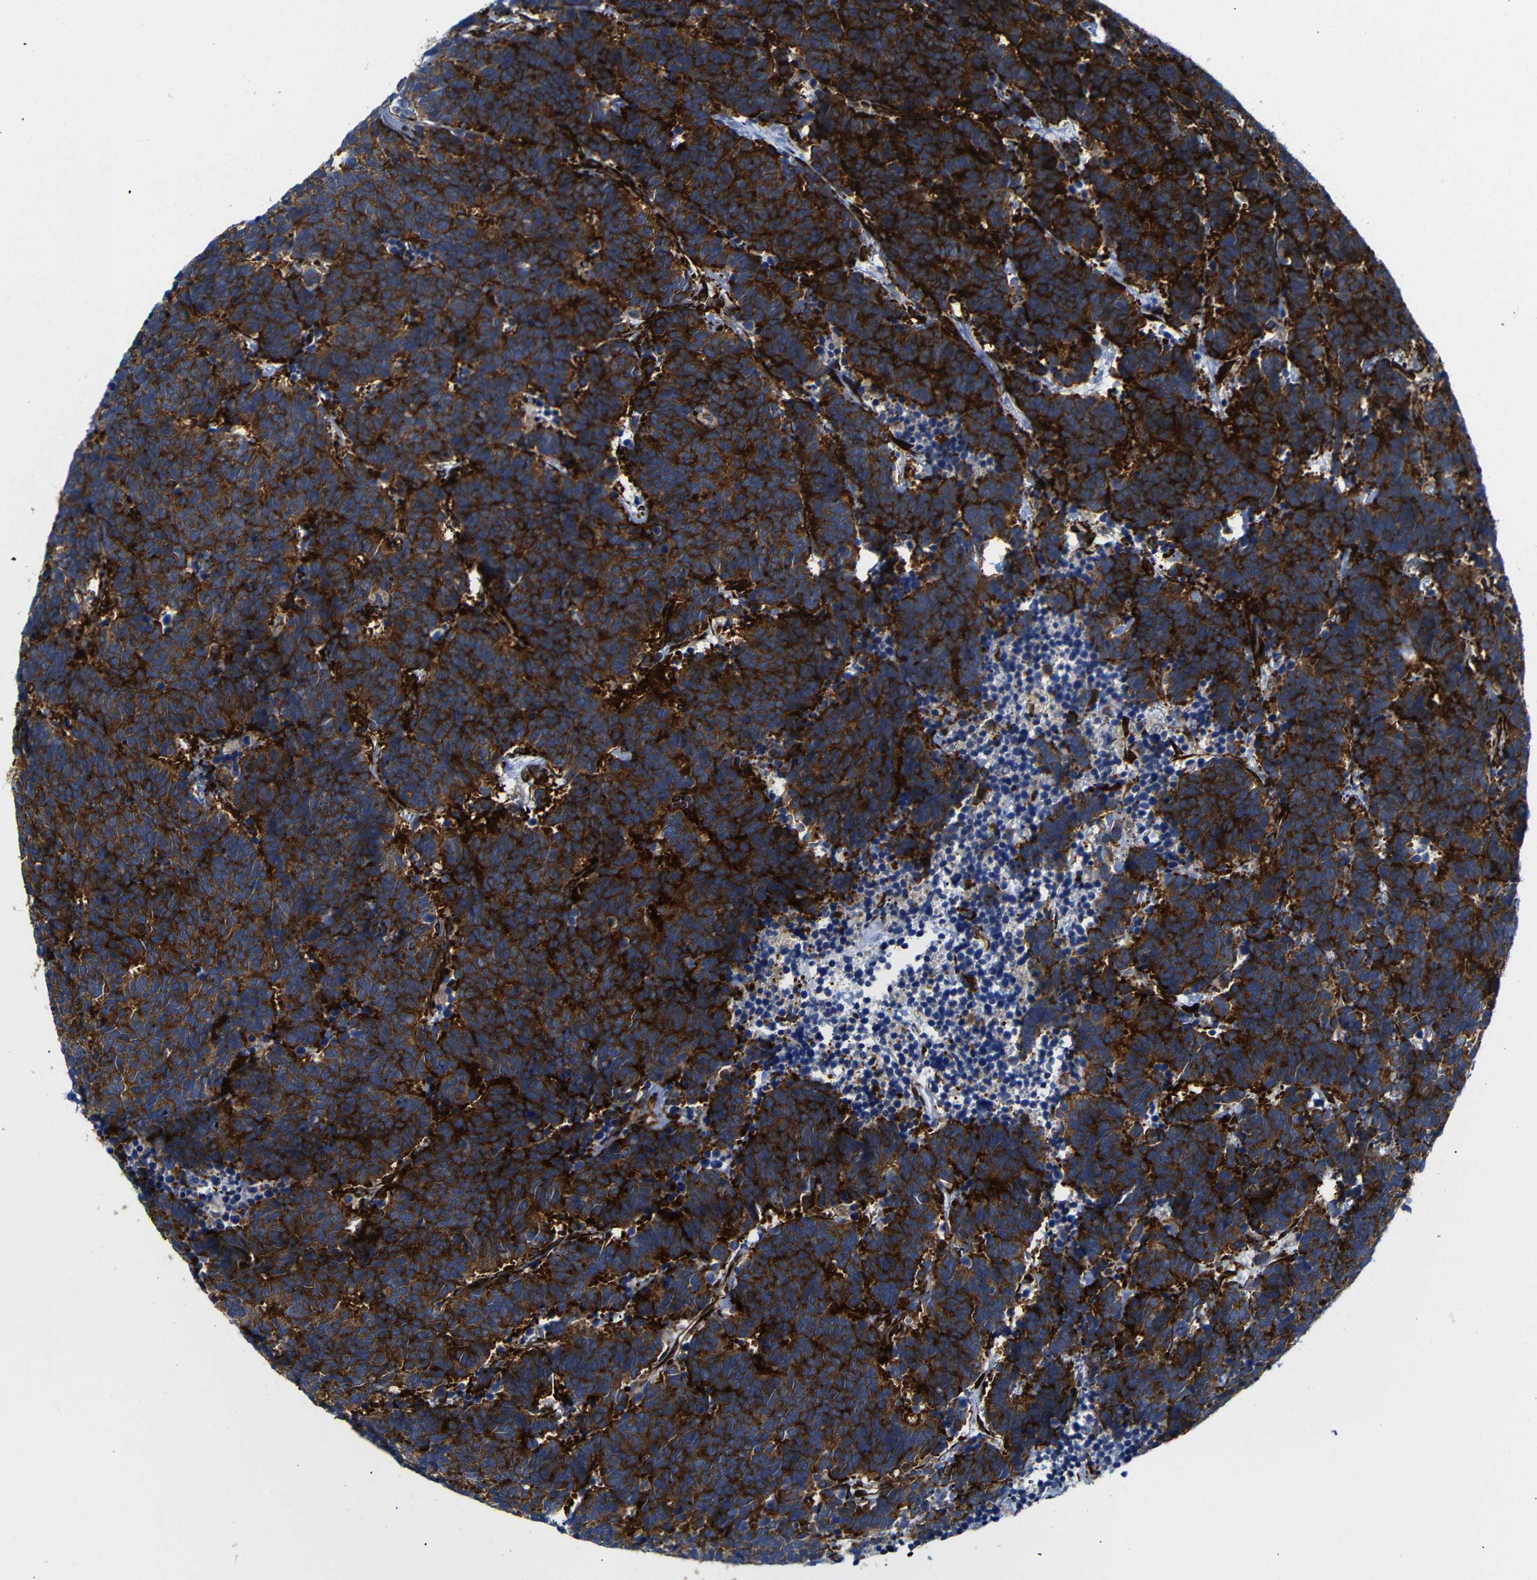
{"staining": {"intensity": "strong", "quantity": ">75%", "location": "cytoplasmic/membranous"}, "tissue": "carcinoid", "cell_type": "Tumor cells", "image_type": "cancer", "snomed": [{"axis": "morphology", "description": "Carcinoma, NOS"}, {"axis": "morphology", "description": "Carcinoid, malignant, NOS"}, {"axis": "topography", "description": "Urinary bladder"}], "caption": "This is an image of immunohistochemistry (IHC) staining of carcinoid, which shows strong positivity in the cytoplasmic/membranous of tumor cells.", "gene": "PARP14", "patient": {"sex": "male", "age": 57}}